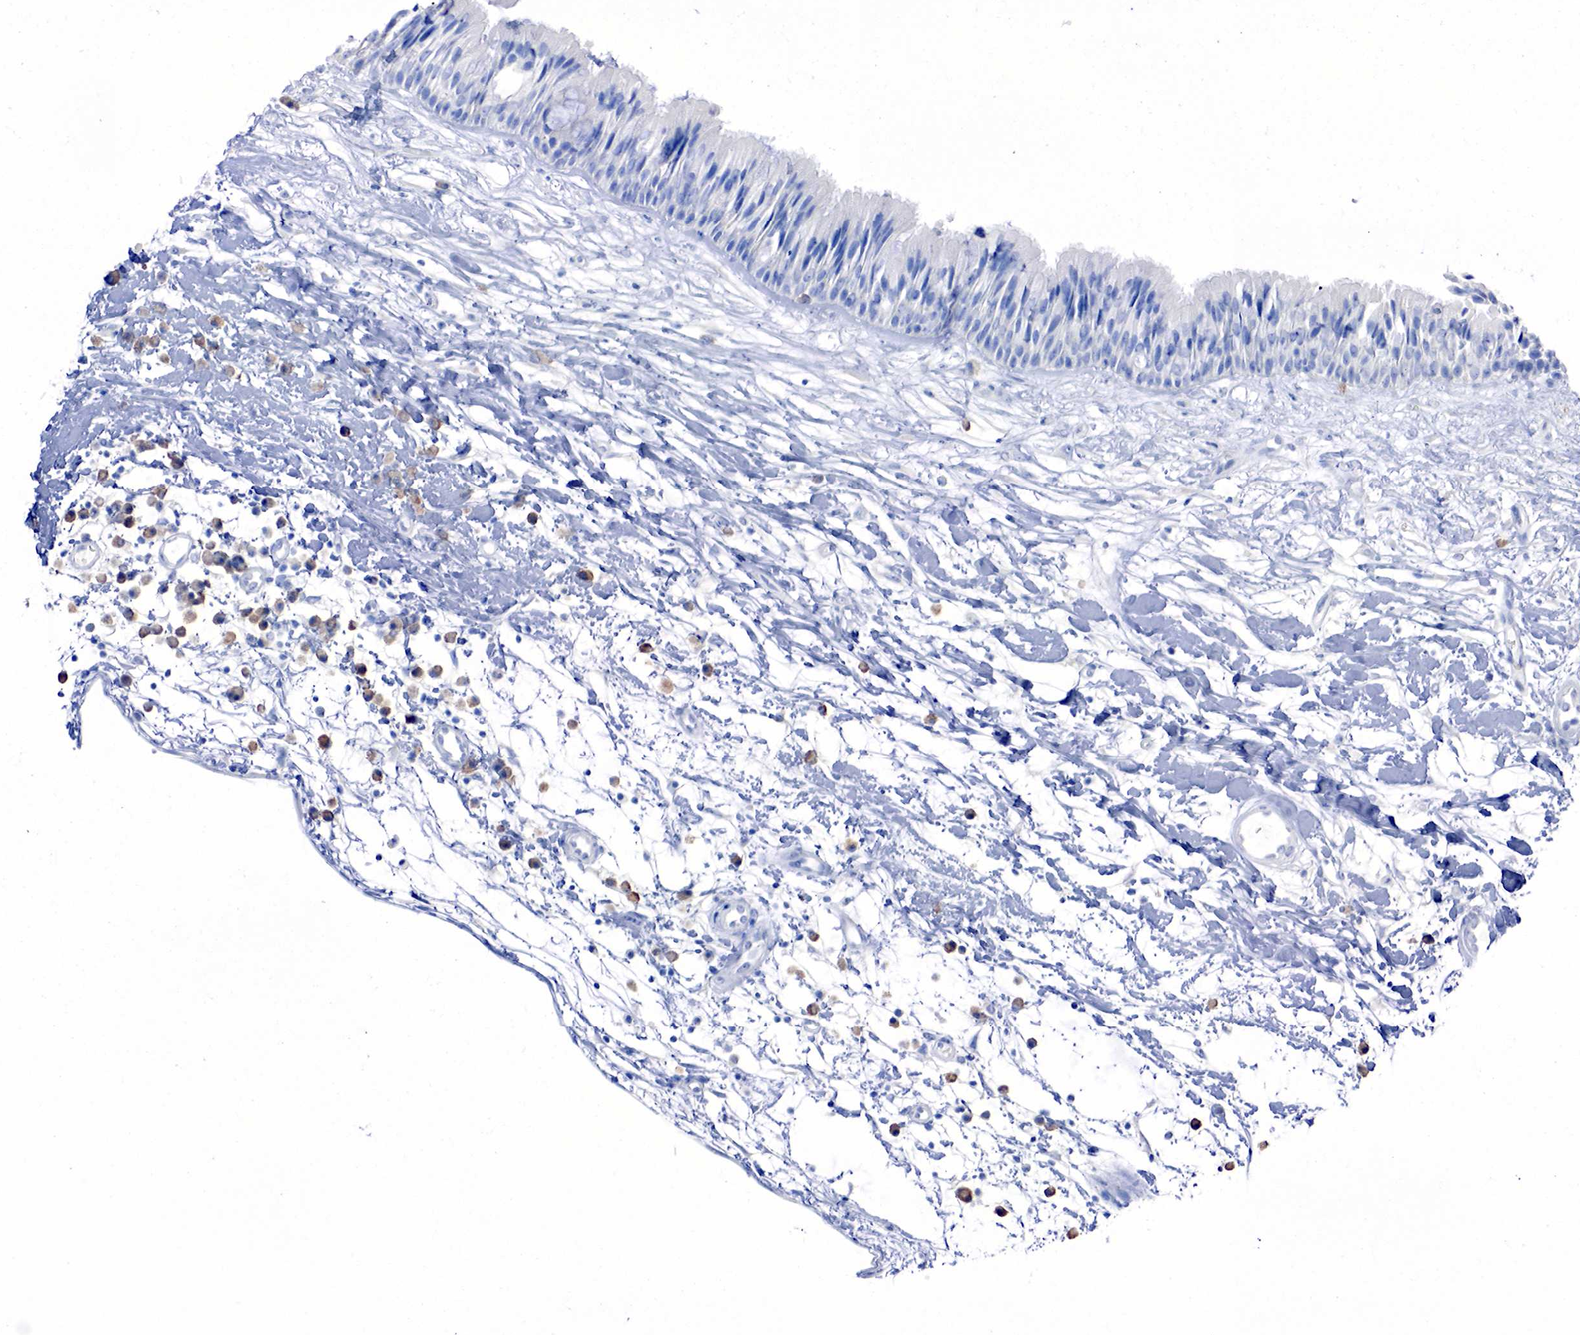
{"staining": {"intensity": "negative", "quantity": "none", "location": "none"}, "tissue": "nasopharynx", "cell_type": "Respiratory epithelial cells", "image_type": "normal", "snomed": [{"axis": "morphology", "description": "Normal tissue, NOS"}, {"axis": "topography", "description": "Nasopharynx"}], "caption": "This is an IHC photomicrograph of unremarkable human nasopharynx. There is no expression in respiratory epithelial cells.", "gene": "CHGA", "patient": {"sex": "male", "age": 13}}